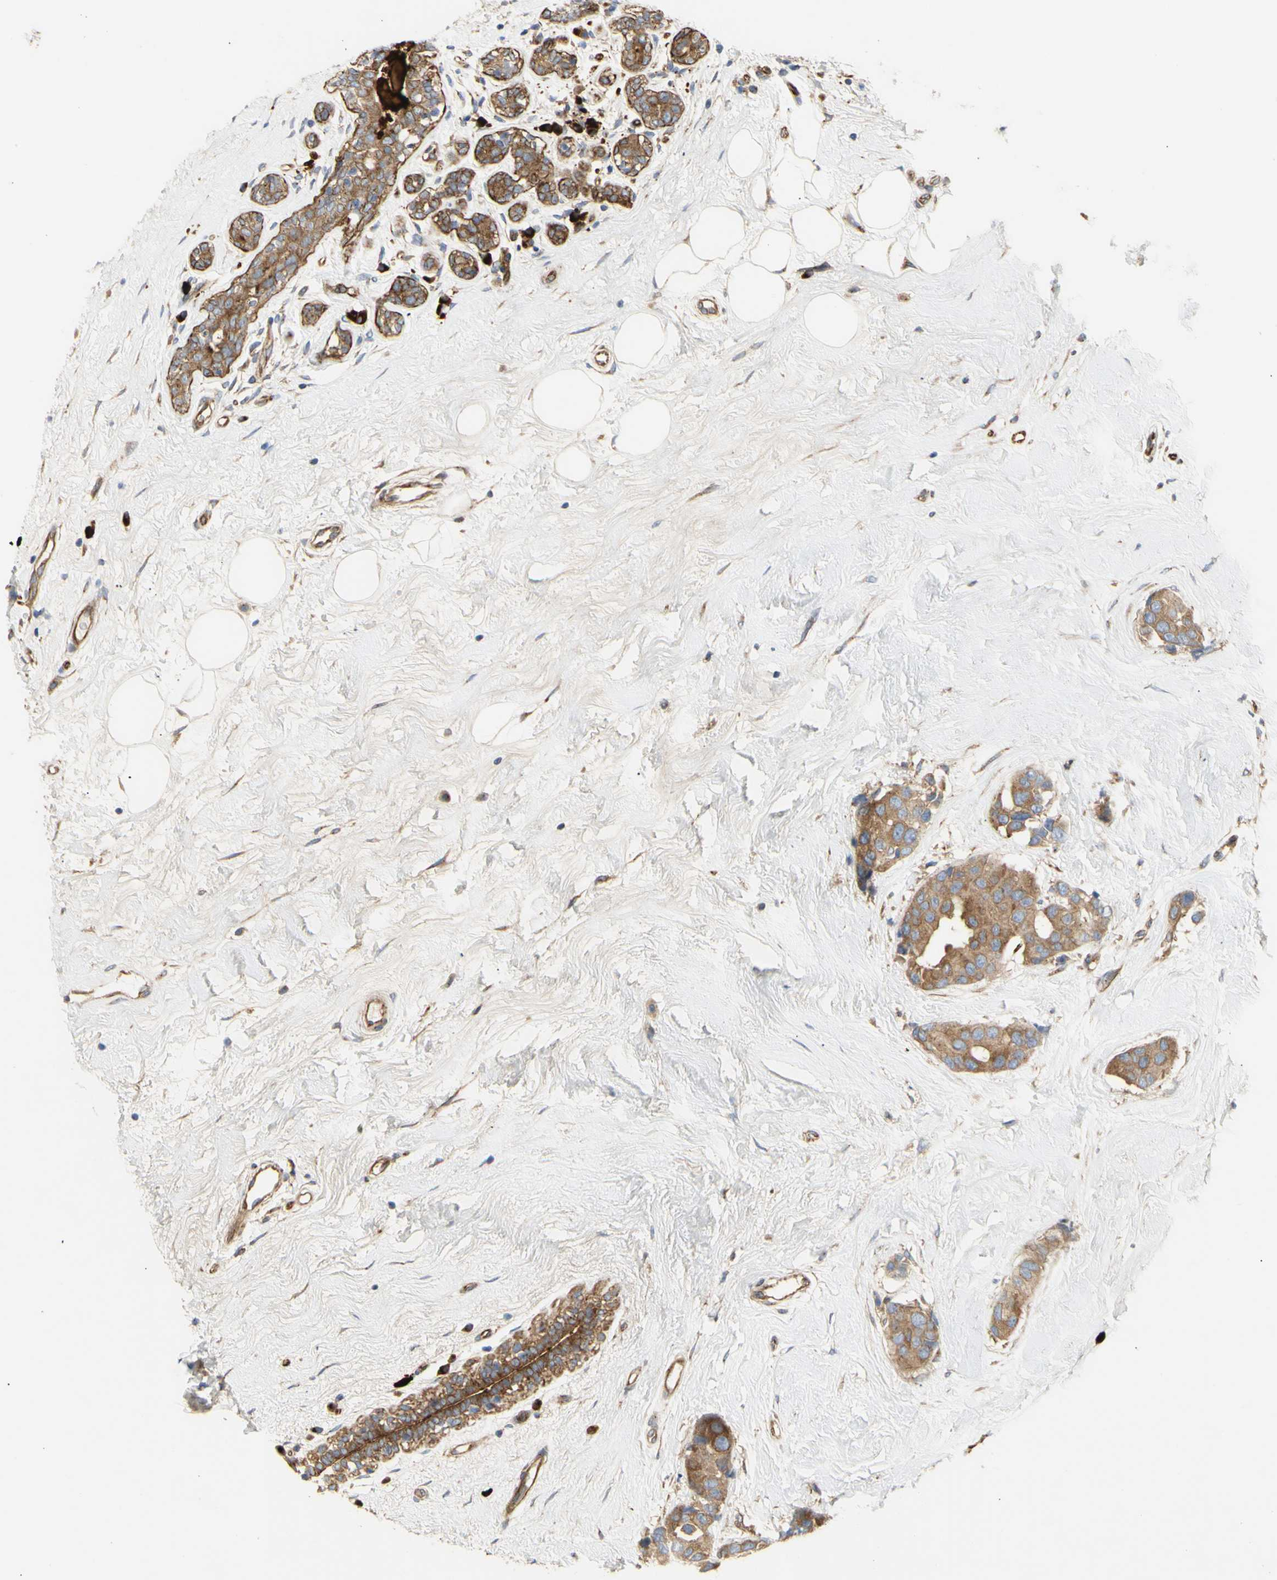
{"staining": {"intensity": "weak", "quantity": ">75%", "location": "cytoplasmic/membranous"}, "tissue": "breast cancer", "cell_type": "Tumor cells", "image_type": "cancer", "snomed": [{"axis": "morphology", "description": "Normal tissue, NOS"}, {"axis": "morphology", "description": "Duct carcinoma"}, {"axis": "topography", "description": "Breast"}], "caption": "Breast cancer (intraductal carcinoma) stained with DAB IHC displays low levels of weak cytoplasmic/membranous staining in about >75% of tumor cells.", "gene": "TUBG2", "patient": {"sex": "female", "age": 39}}